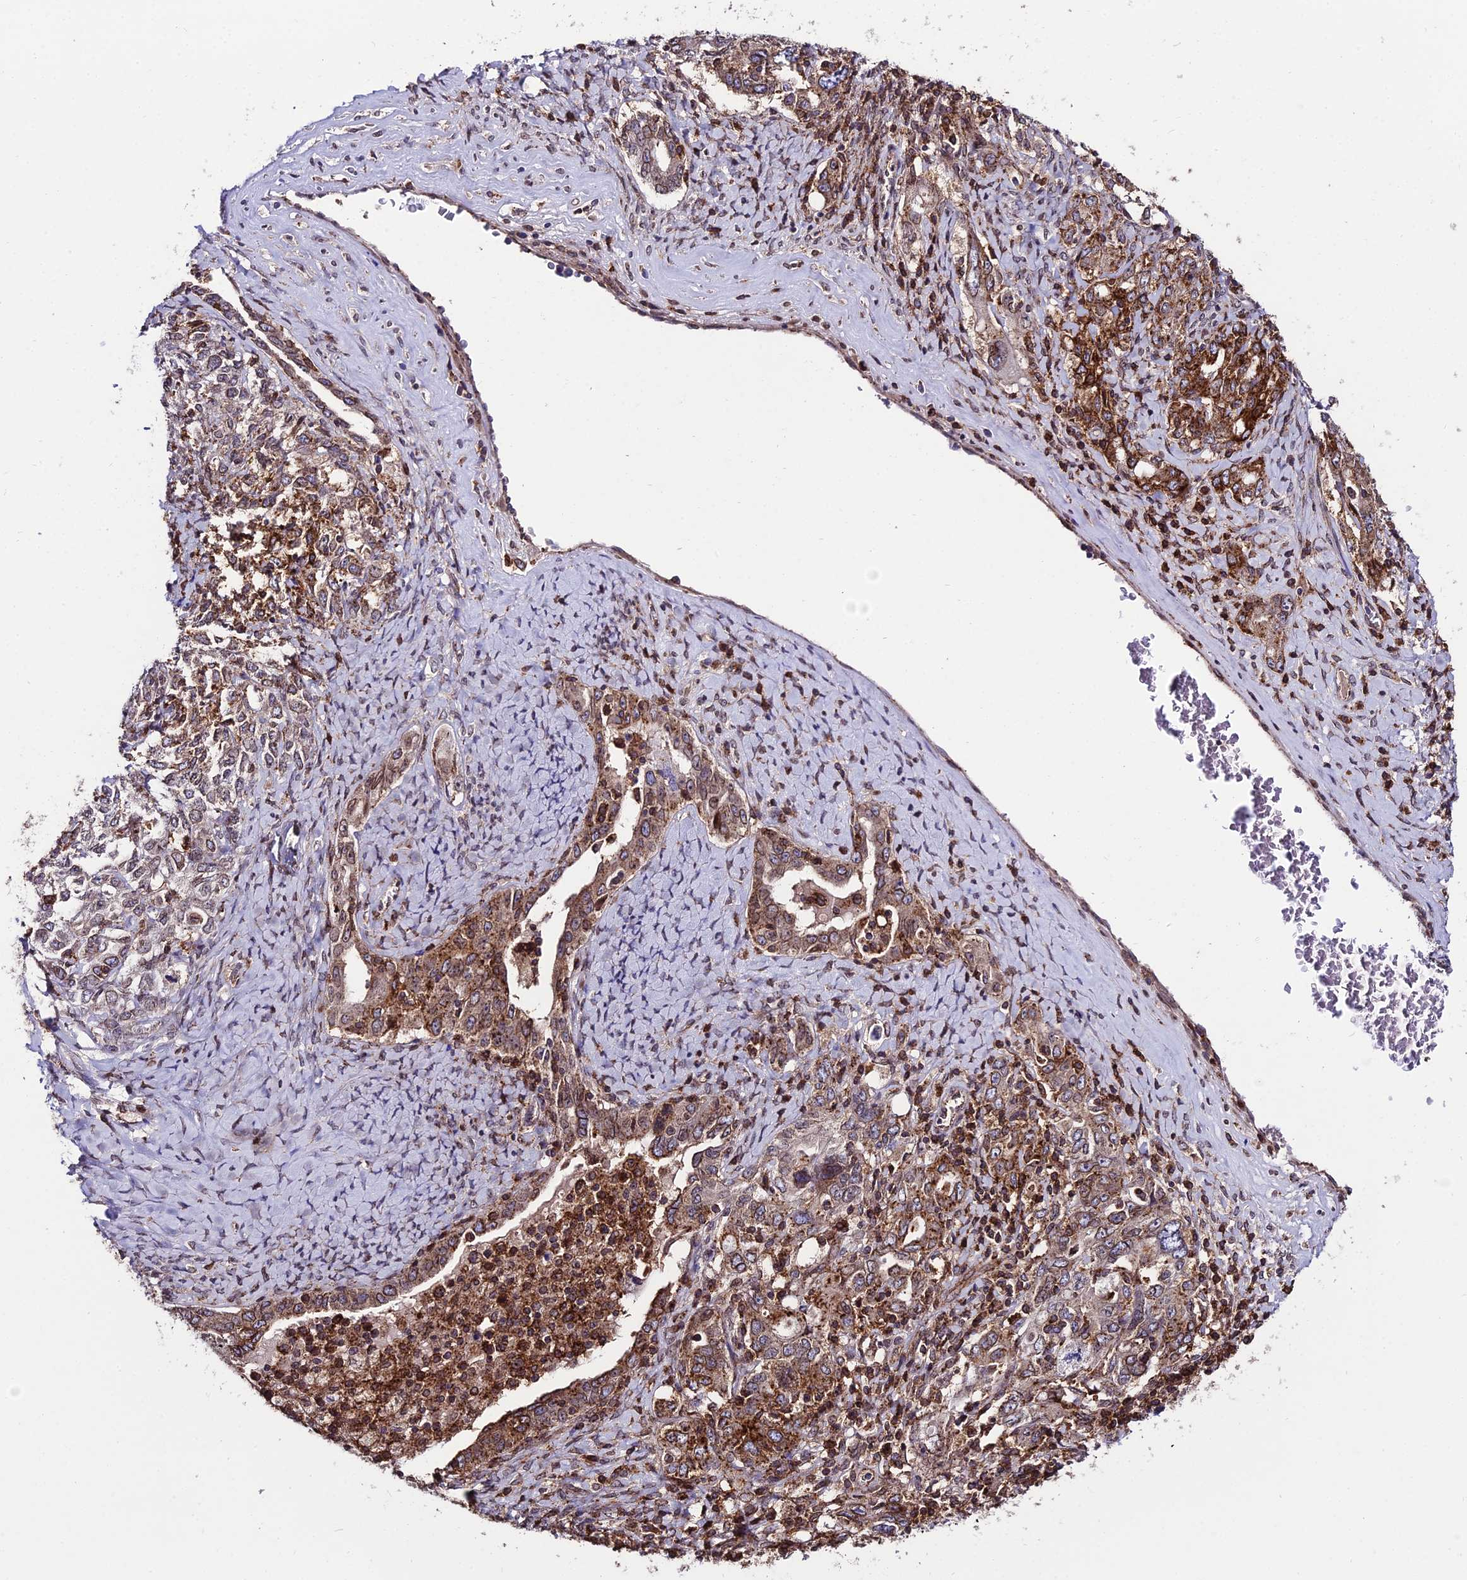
{"staining": {"intensity": "moderate", "quantity": ">75%", "location": "cytoplasmic/membranous,nuclear"}, "tissue": "ovarian cancer", "cell_type": "Tumor cells", "image_type": "cancer", "snomed": [{"axis": "morphology", "description": "Carcinoma, endometroid"}, {"axis": "topography", "description": "Ovary"}], "caption": "Immunohistochemistry (IHC) image of neoplastic tissue: ovarian cancer stained using immunohistochemistry reveals medium levels of moderate protein expression localized specifically in the cytoplasmic/membranous and nuclear of tumor cells, appearing as a cytoplasmic/membranous and nuclear brown color.", "gene": "DDX19A", "patient": {"sex": "female", "age": 62}}